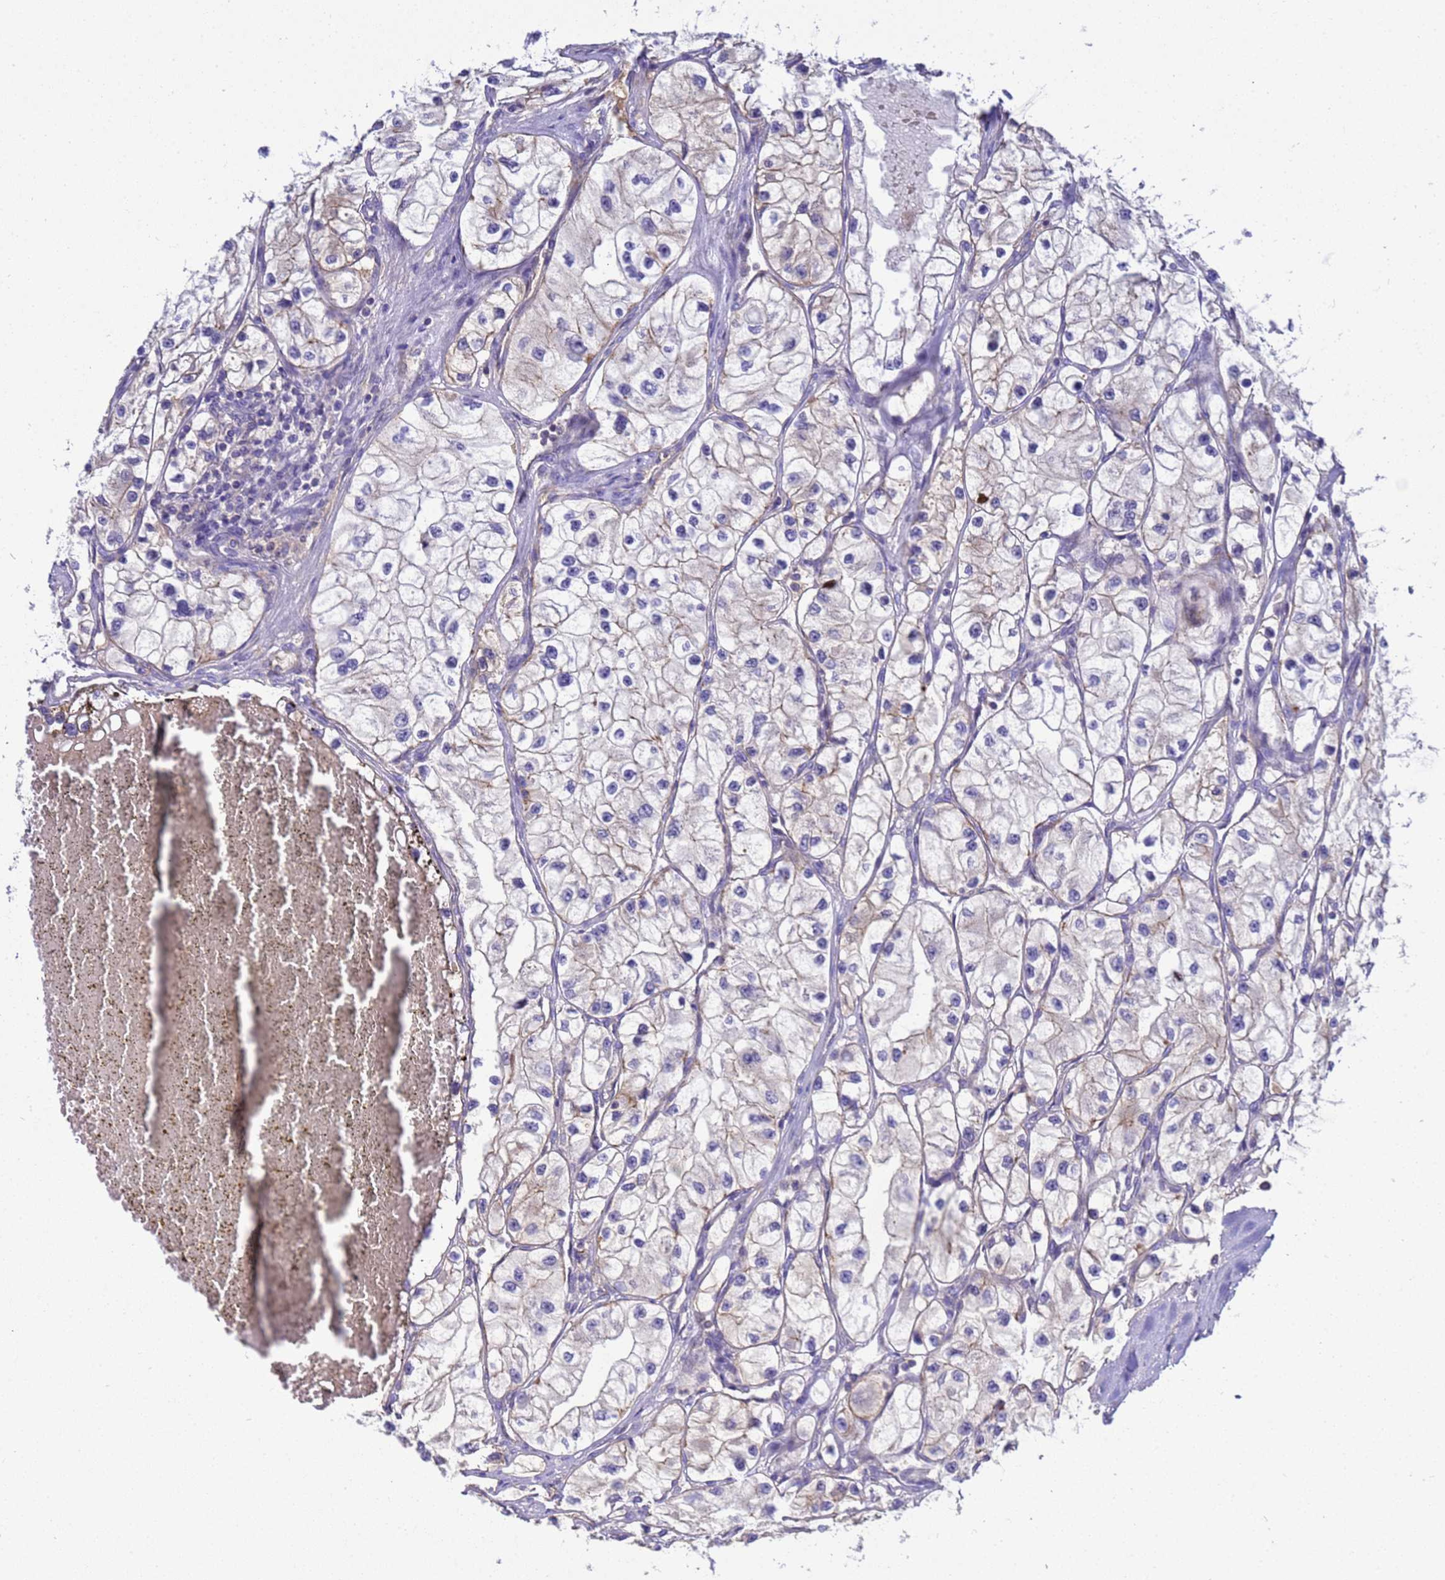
{"staining": {"intensity": "weak", "quantity": "<25%", "location": "cytoplasmic/membranous"}, "tissue": "renal cancer", "cell_type": "Tumor cells", "image_type": "cancer", "snomed": [{"axis": "morphology", "description": "Adenocarcinoma, NOS"}, {"axis": "topography", "description": "Kidney"}], "caption": "This is an immunohistochemistry micrograph of human renal adenocarcinoma. There is no positivity in tumor cells.", "gene": "TBCD", "patient": {"sex": "female", "age": 57}}